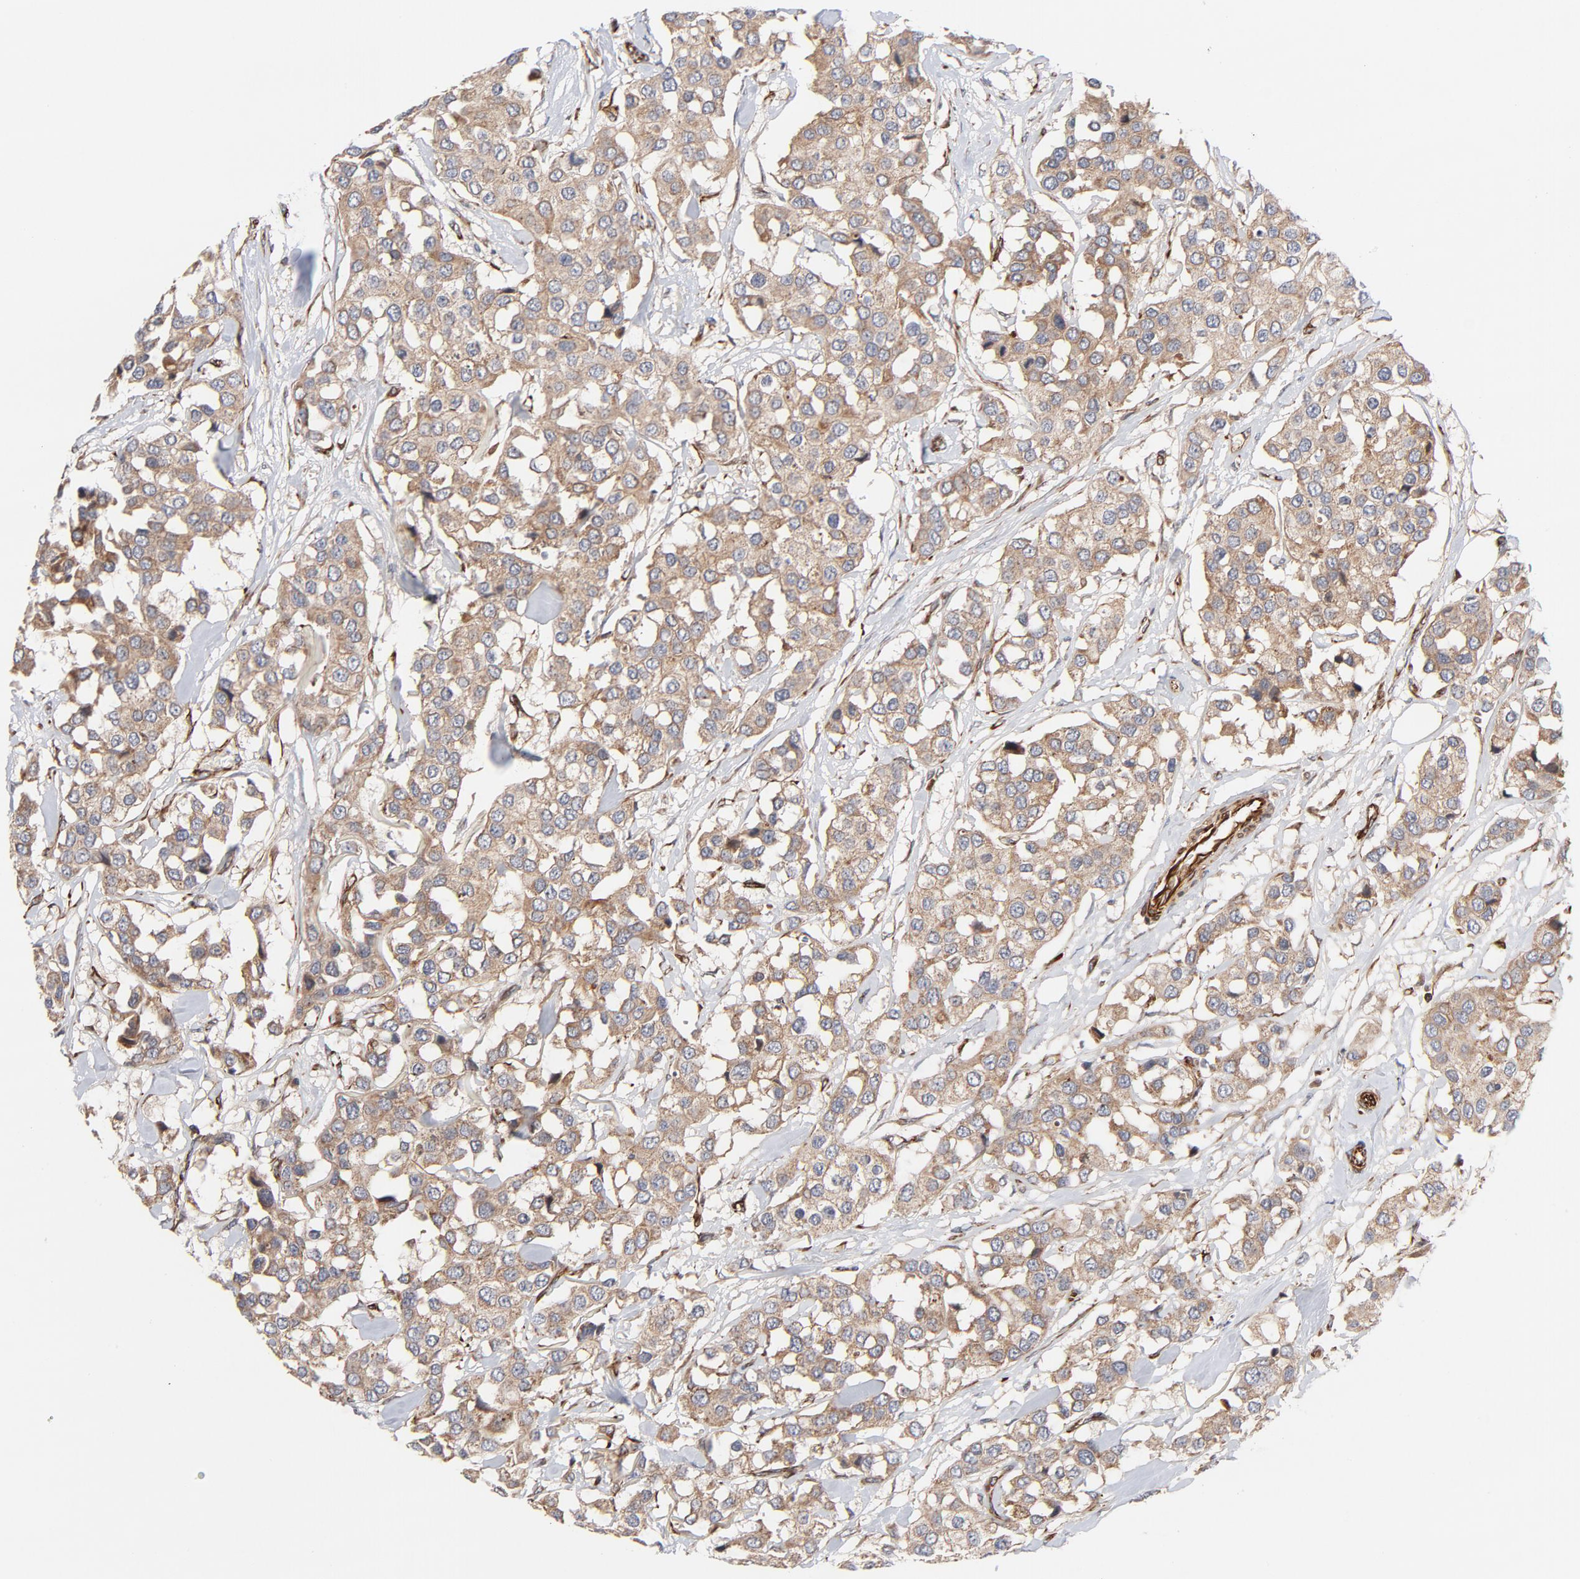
{"staining": {"intensity": "moderate", "quantity": ">75%", "location": "cytoplasmic/membranous"}, "tissue": "breast cancer", "cell_type": "Tumor cells", "image_type": "cancer", "snomed": [{"axis": "morphology", "description": "Duct carcinoma"}, {"axis": "topography", "description": "Breast"}], "caption": "This is an image of IHC staining of invasive ductal carcinoma (breast), which shows moderate positivity in the cytoplasmic/membranous of tumor cells.", "gene": "DNAAF2", "patient": {"sex": "female", "age": 80}}